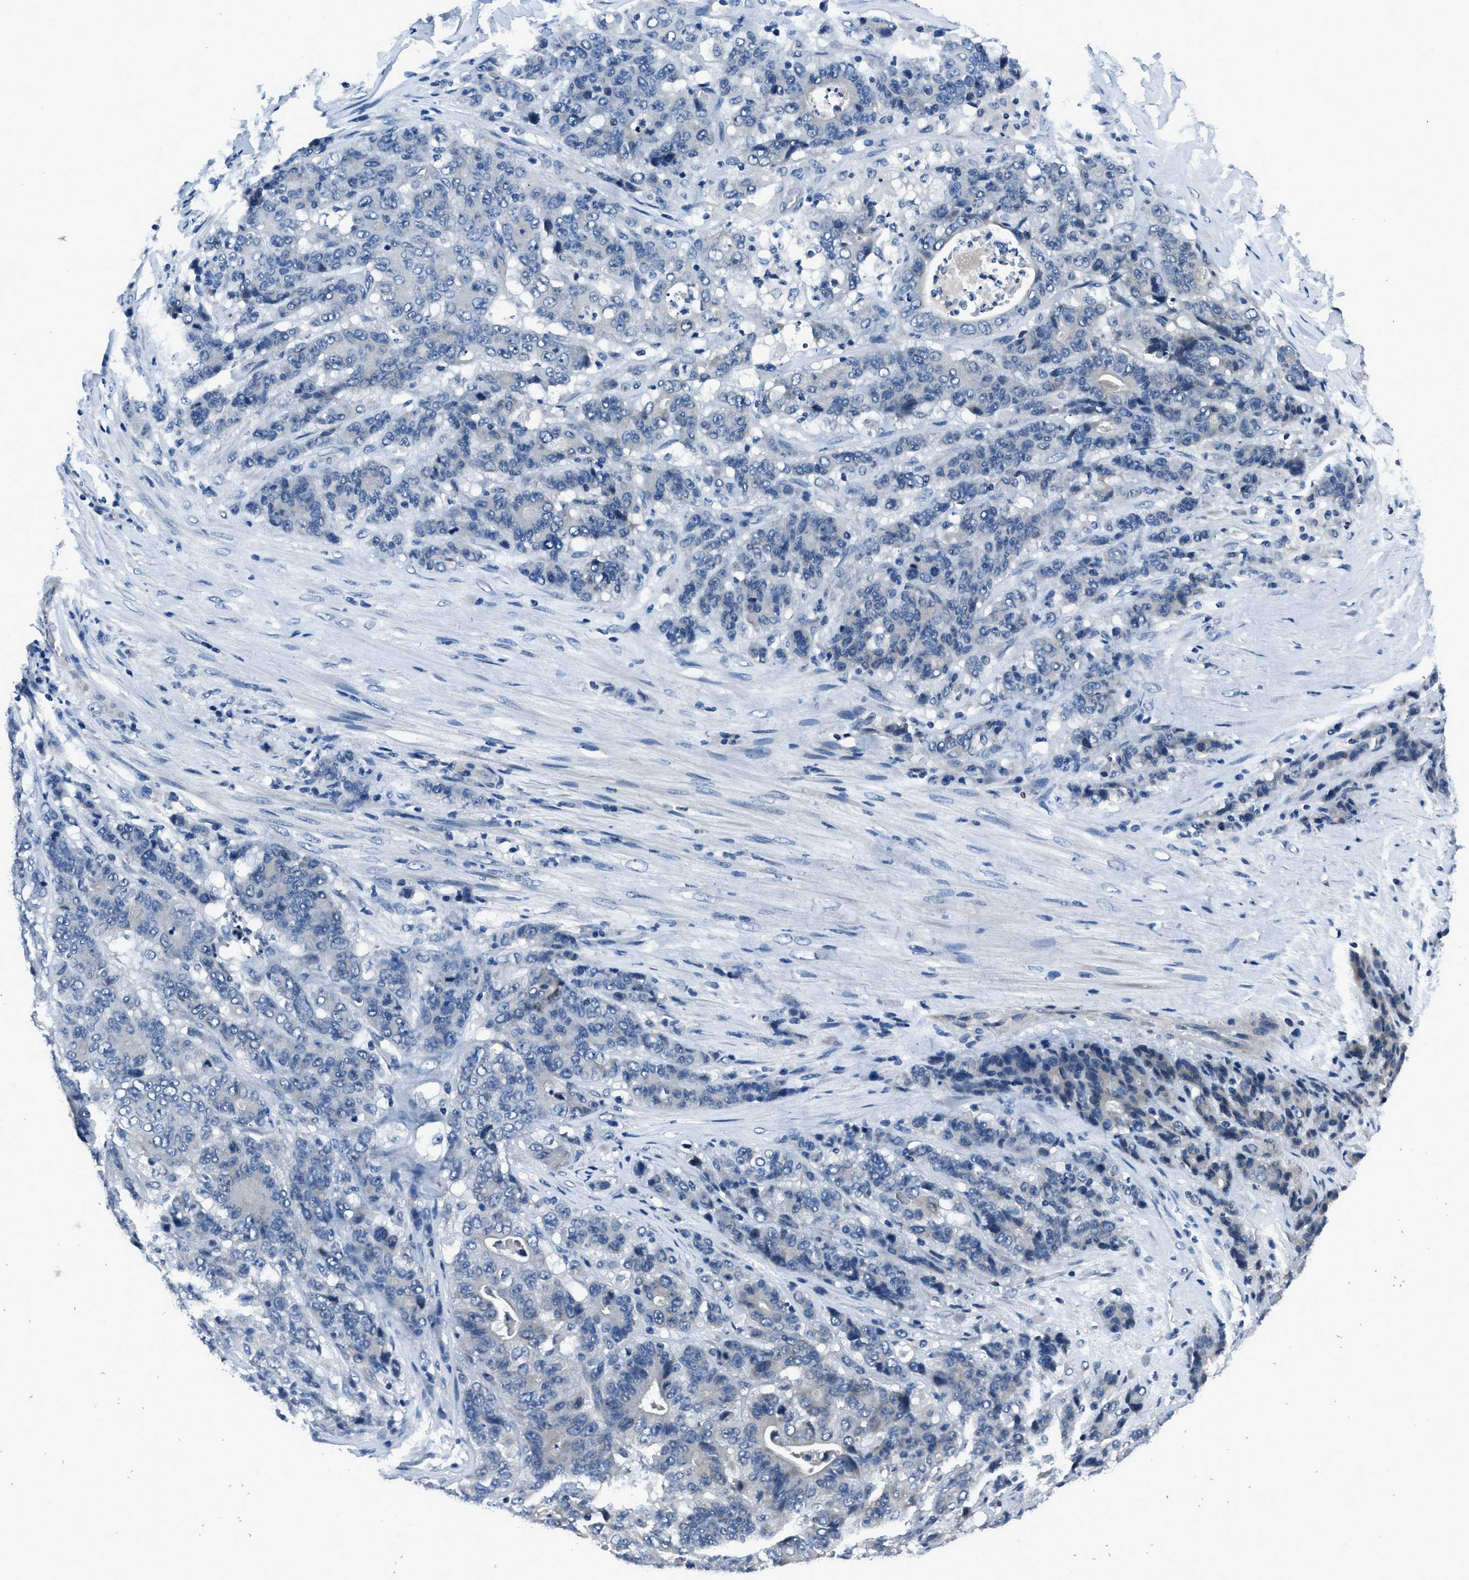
{"staining": {"intensity": "negative", "quantity": "none", "location": "none"}, "tissue": "stomach cancer", "cell_type": "Tumor cells", "image_type": "cancer", "snomed": [{"axis": "morphology", "description": "Adenocarcinoma, NOS"}, {"axis": "topography", "description": "Stomach"}], "caption": "Protein analysis of stomach cancer displays no significant staining in tumor cells.", "gene": "GJA3", "patient": {"sex": "female", "age": 73}}